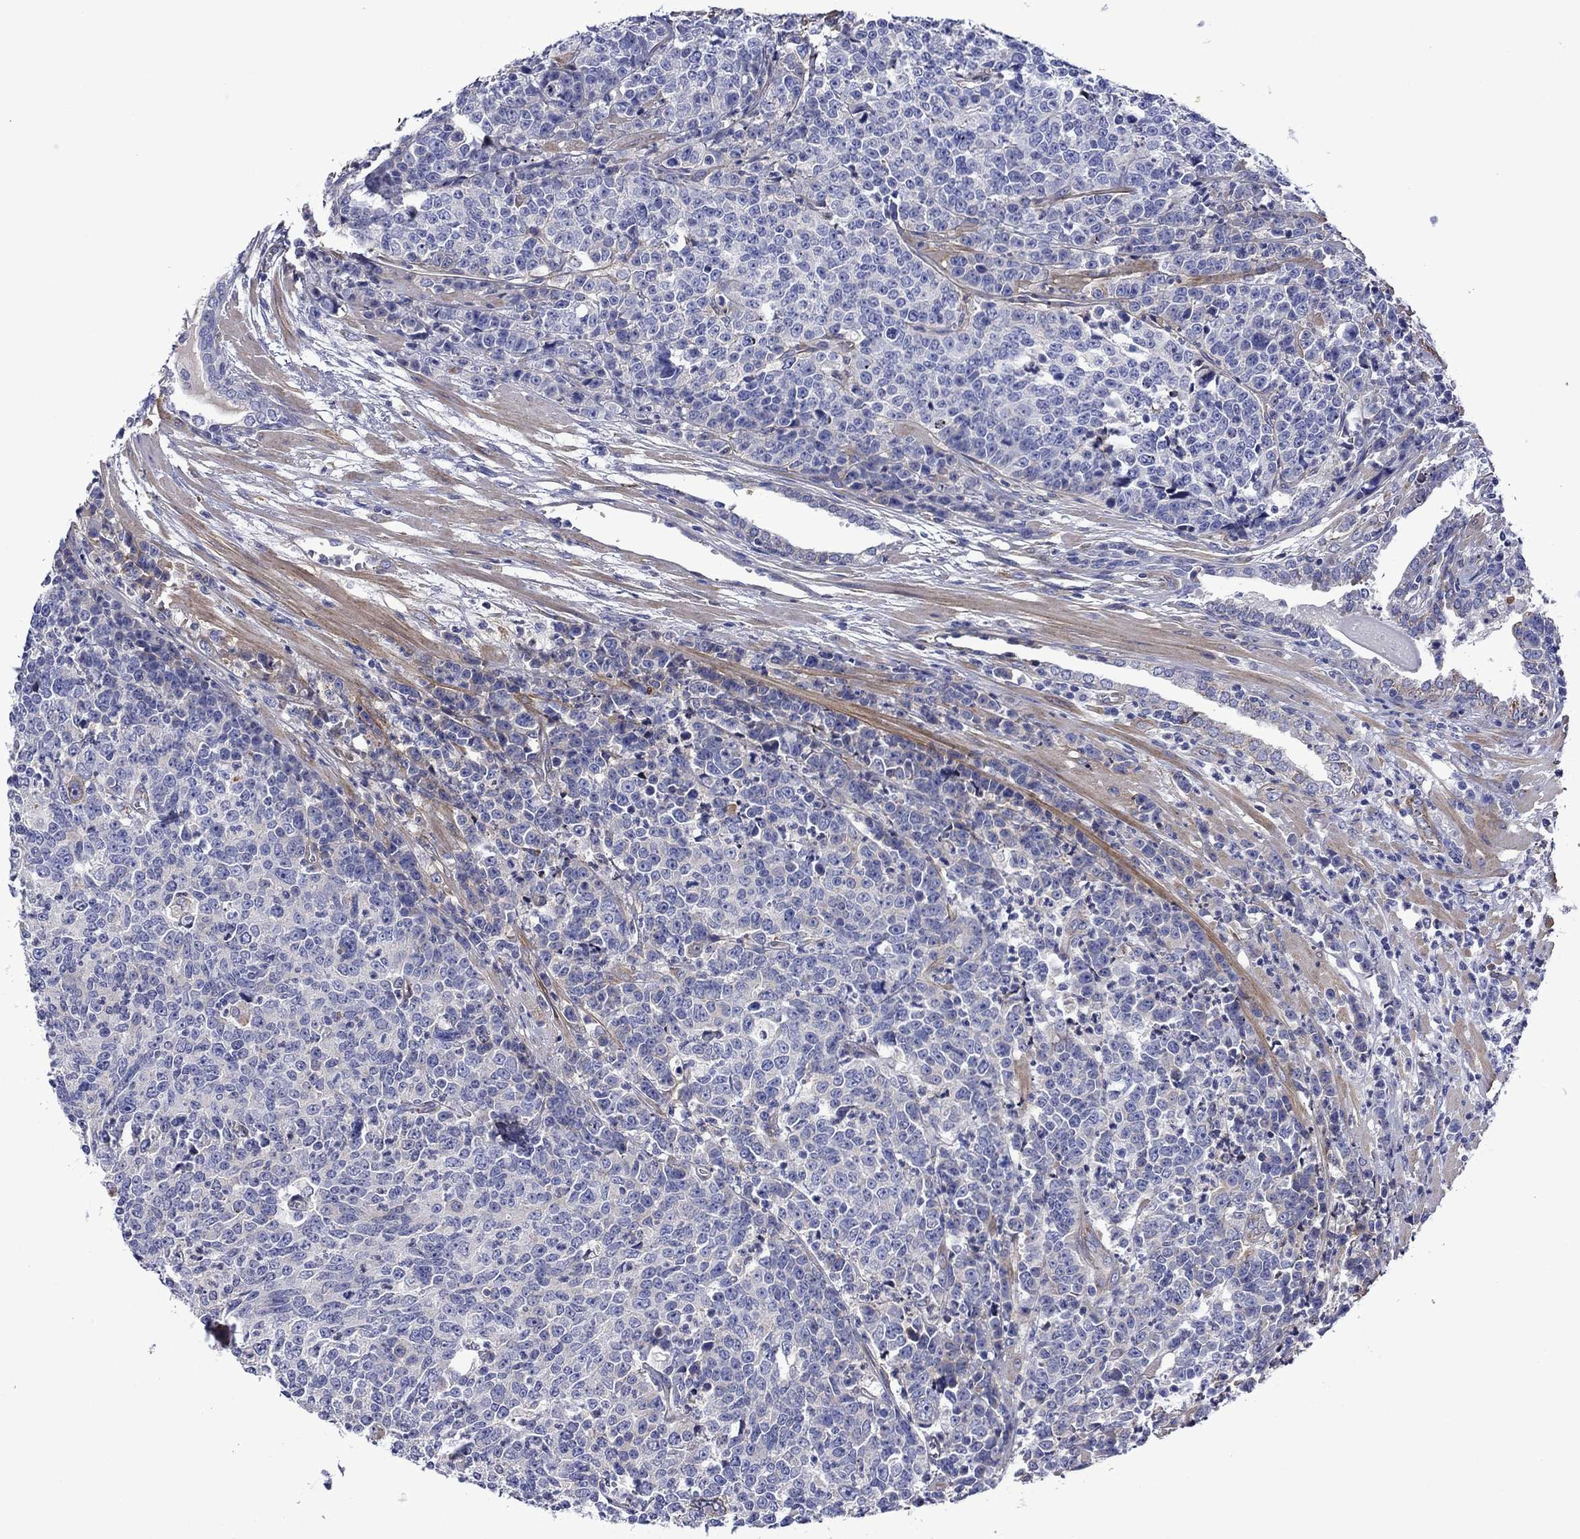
{"staining": {"intensity": "negative", "quantity": "none", "location": "none"}, "tissue": "prostate cancer", "cell_type": "Tumor cells", "image_type": "cancer", "snomed": [{"axis": "morphology", "description": "Adenocarcinoma, NOS"}, {"axis": "topography", "description": "Prostate"}], "caption": "Tumor cells show no significant protein expression in prostate adenocarcinoma.", "gene": "HSPG2", "patient": {"sex": "male", "age": 67}}